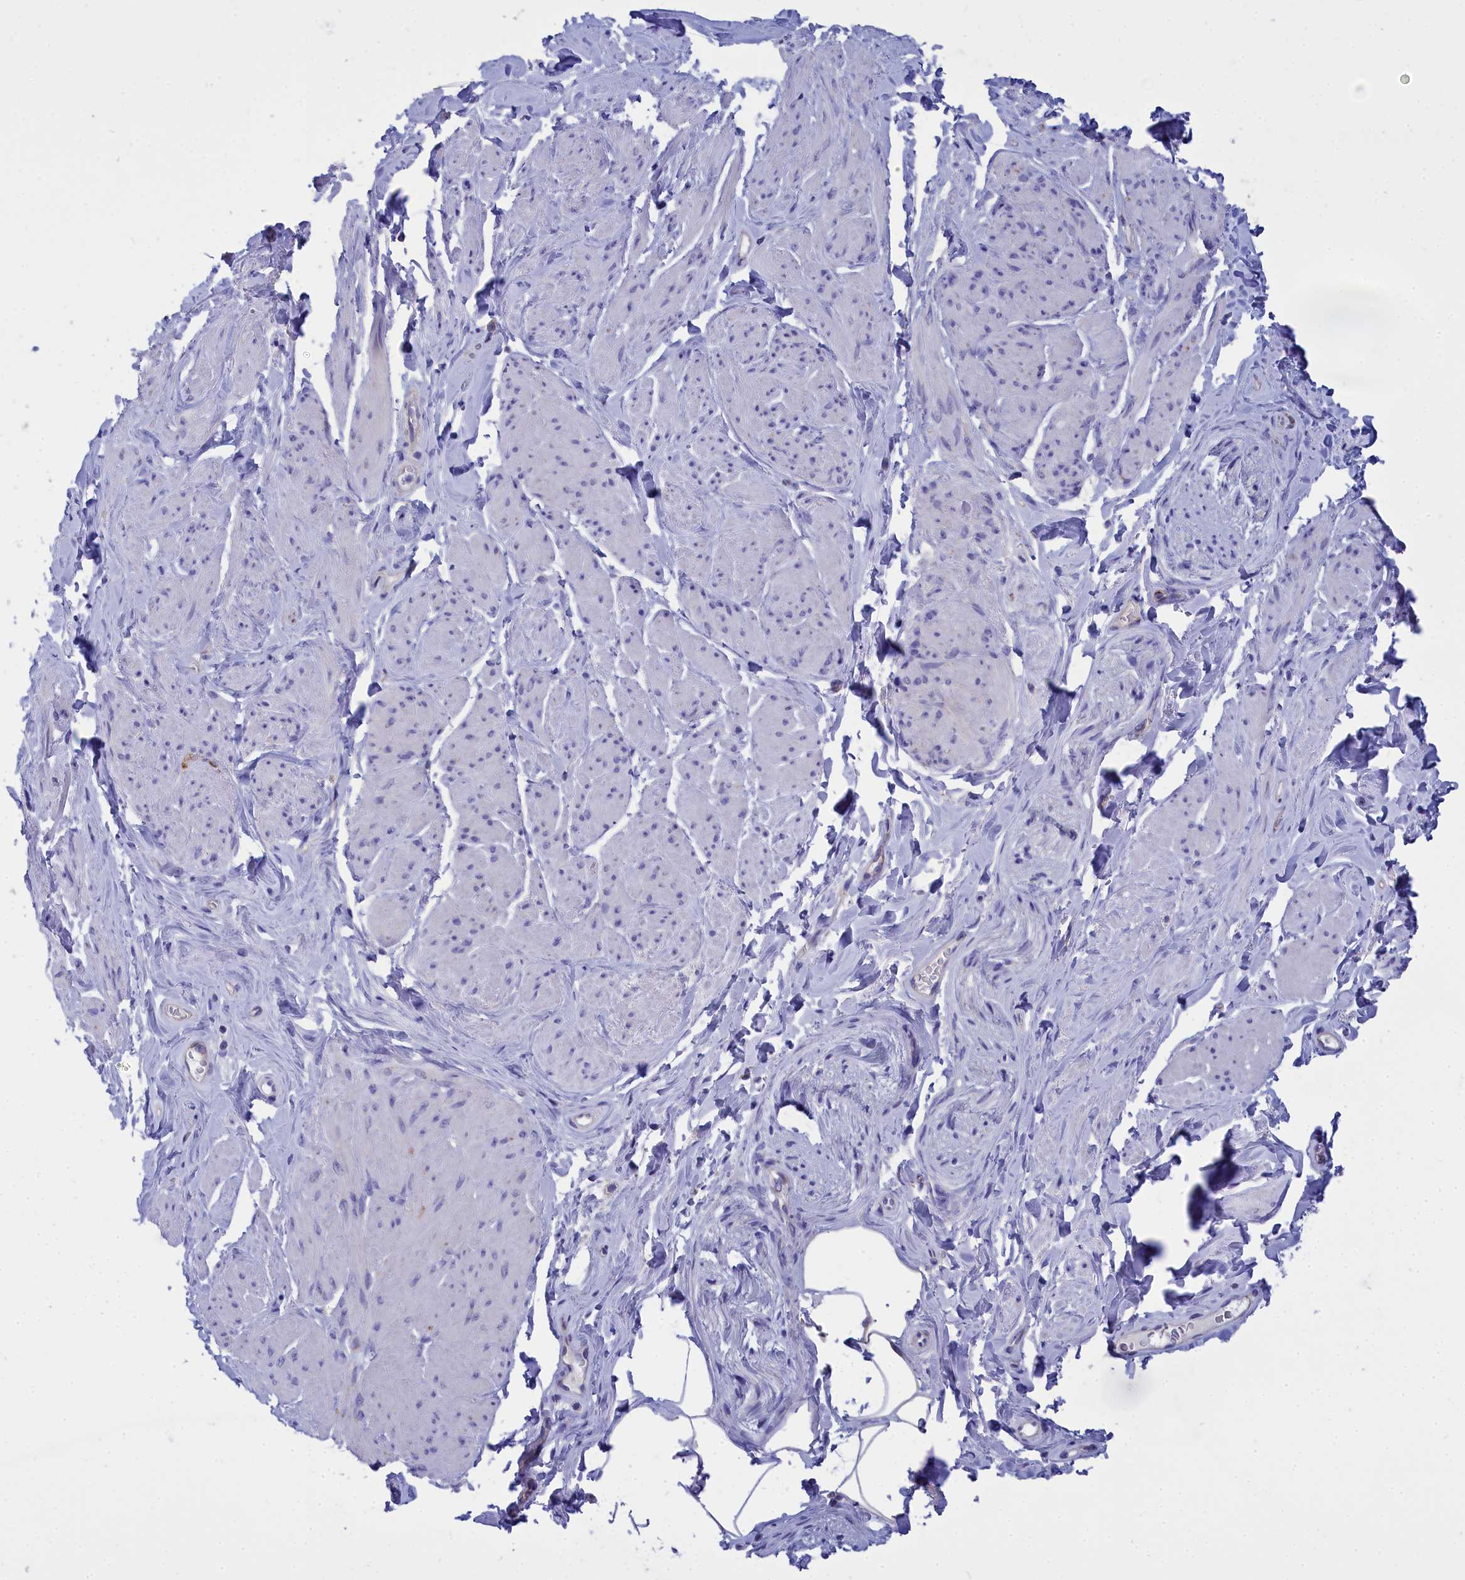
{"staining": {"intensity": "negative", "quantity": "none", "location": "none"}, "tissue": "smooth muscle", "cell_type": "Smooth muscle cells", "image_type": "normal", "snomed": [{"axis": "morphology", "description": "Normal tissue, NOS"}, {"axis": "topography", "description": "Smooth muscle"}, {"axis": "topography", "description": "Peripheral nerve tissue"}], "caption": "IHC image of normal human smooth muscle stained for a protein (brown), which demonstrates no staining in smooth muscle cells. (DAB immunohistochemistry, high magnification).", "gene": "CCRL2", "patient": {"sex": "male", "age": 69}}